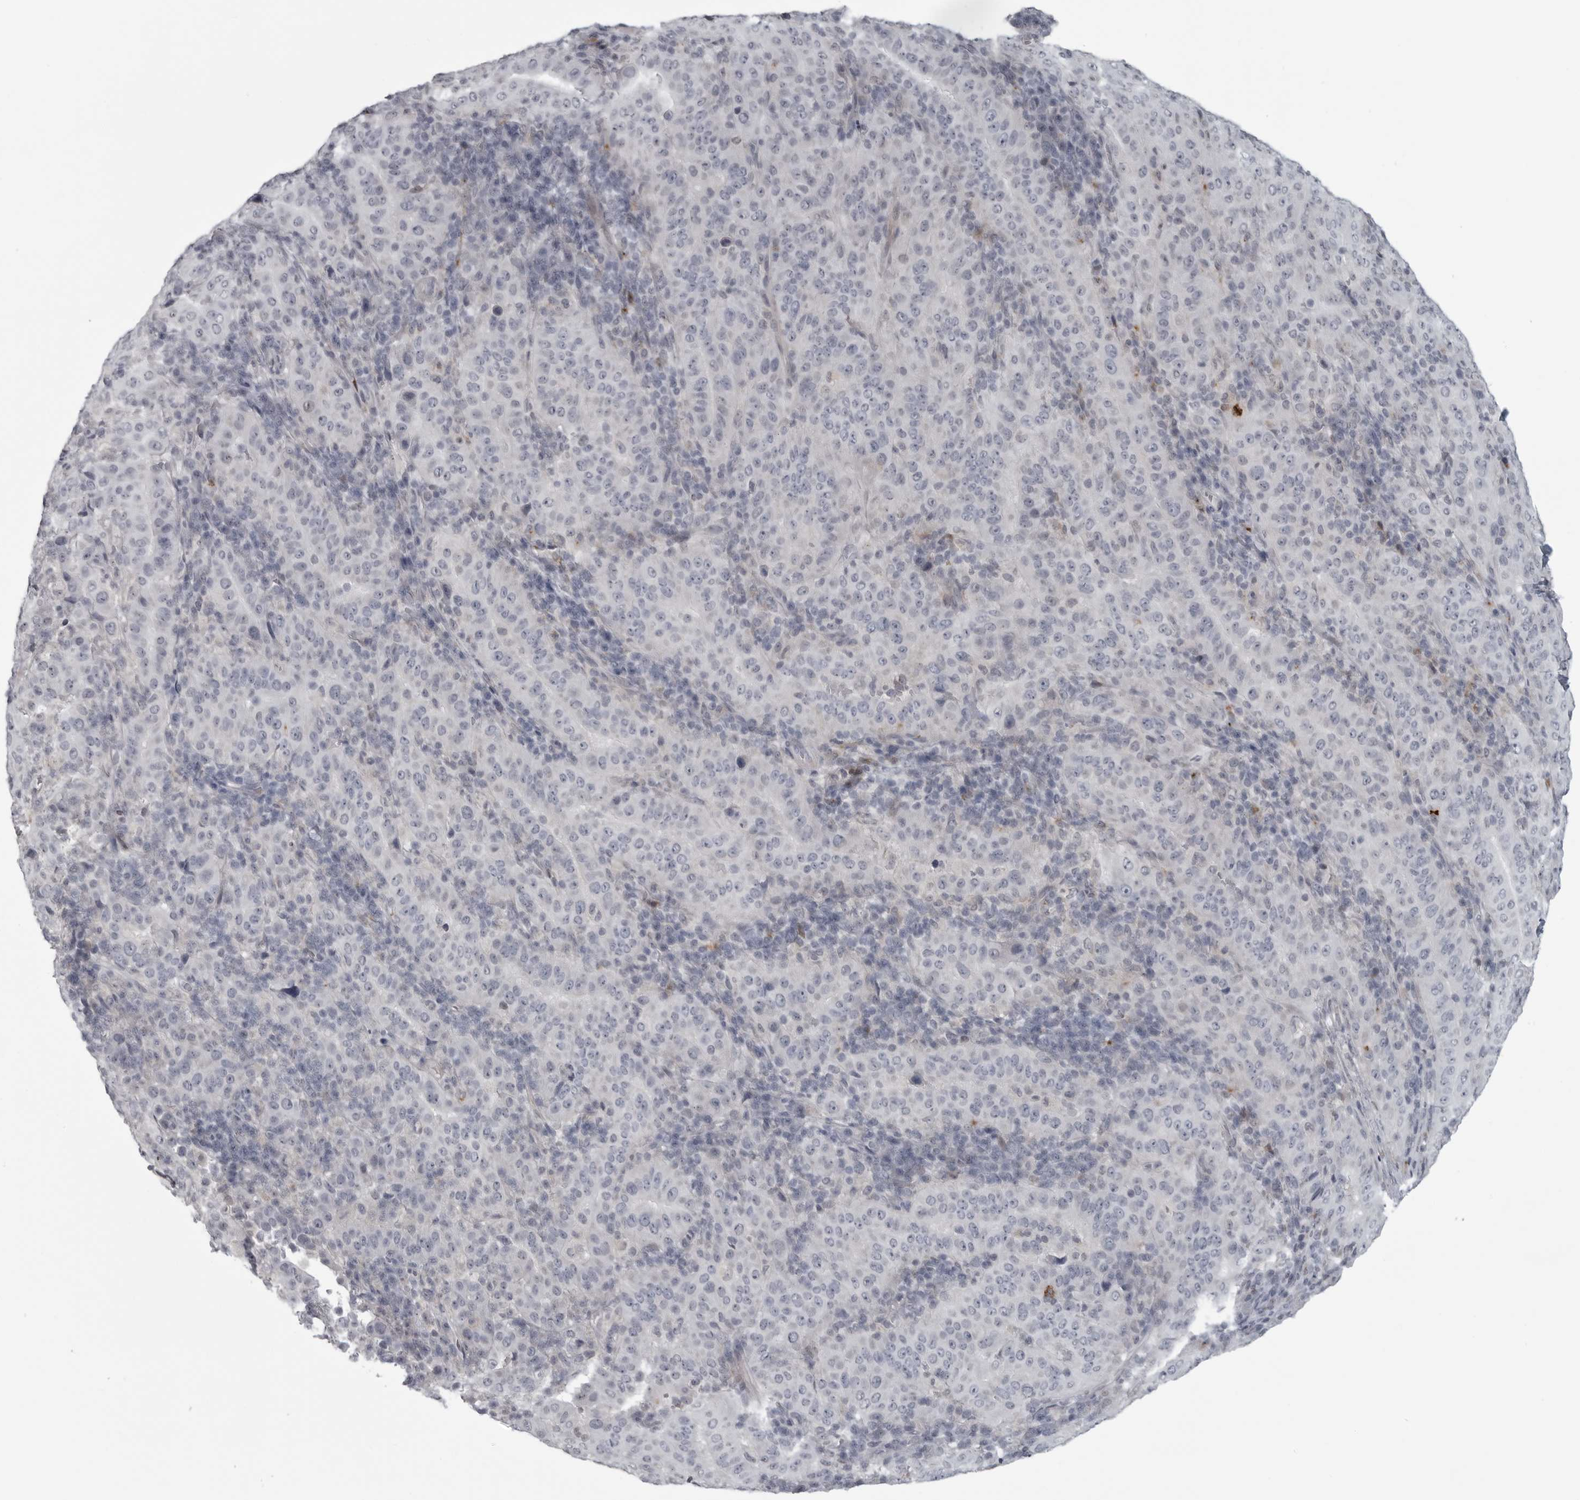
{"staining": {"intensity": "negative", "quantity": "none", "location": "none"}, "tissue": "pancreatic cancer", "cell_type": "Tumor cells", "image_type": "cancer", "snomed": [{"axis": "morphology", "description": "Adenocarcinoma, NOS"}, {"axis": "topography", "description": "Pancreas"}], "caption": "This is a image of immunohistochemistry (IHC) staining of pancreatic adenocarcinoma, which shows no expression in tumor cells.", "gene": "LYSMD1", "patient": {"sex": "male", "age": 63}}